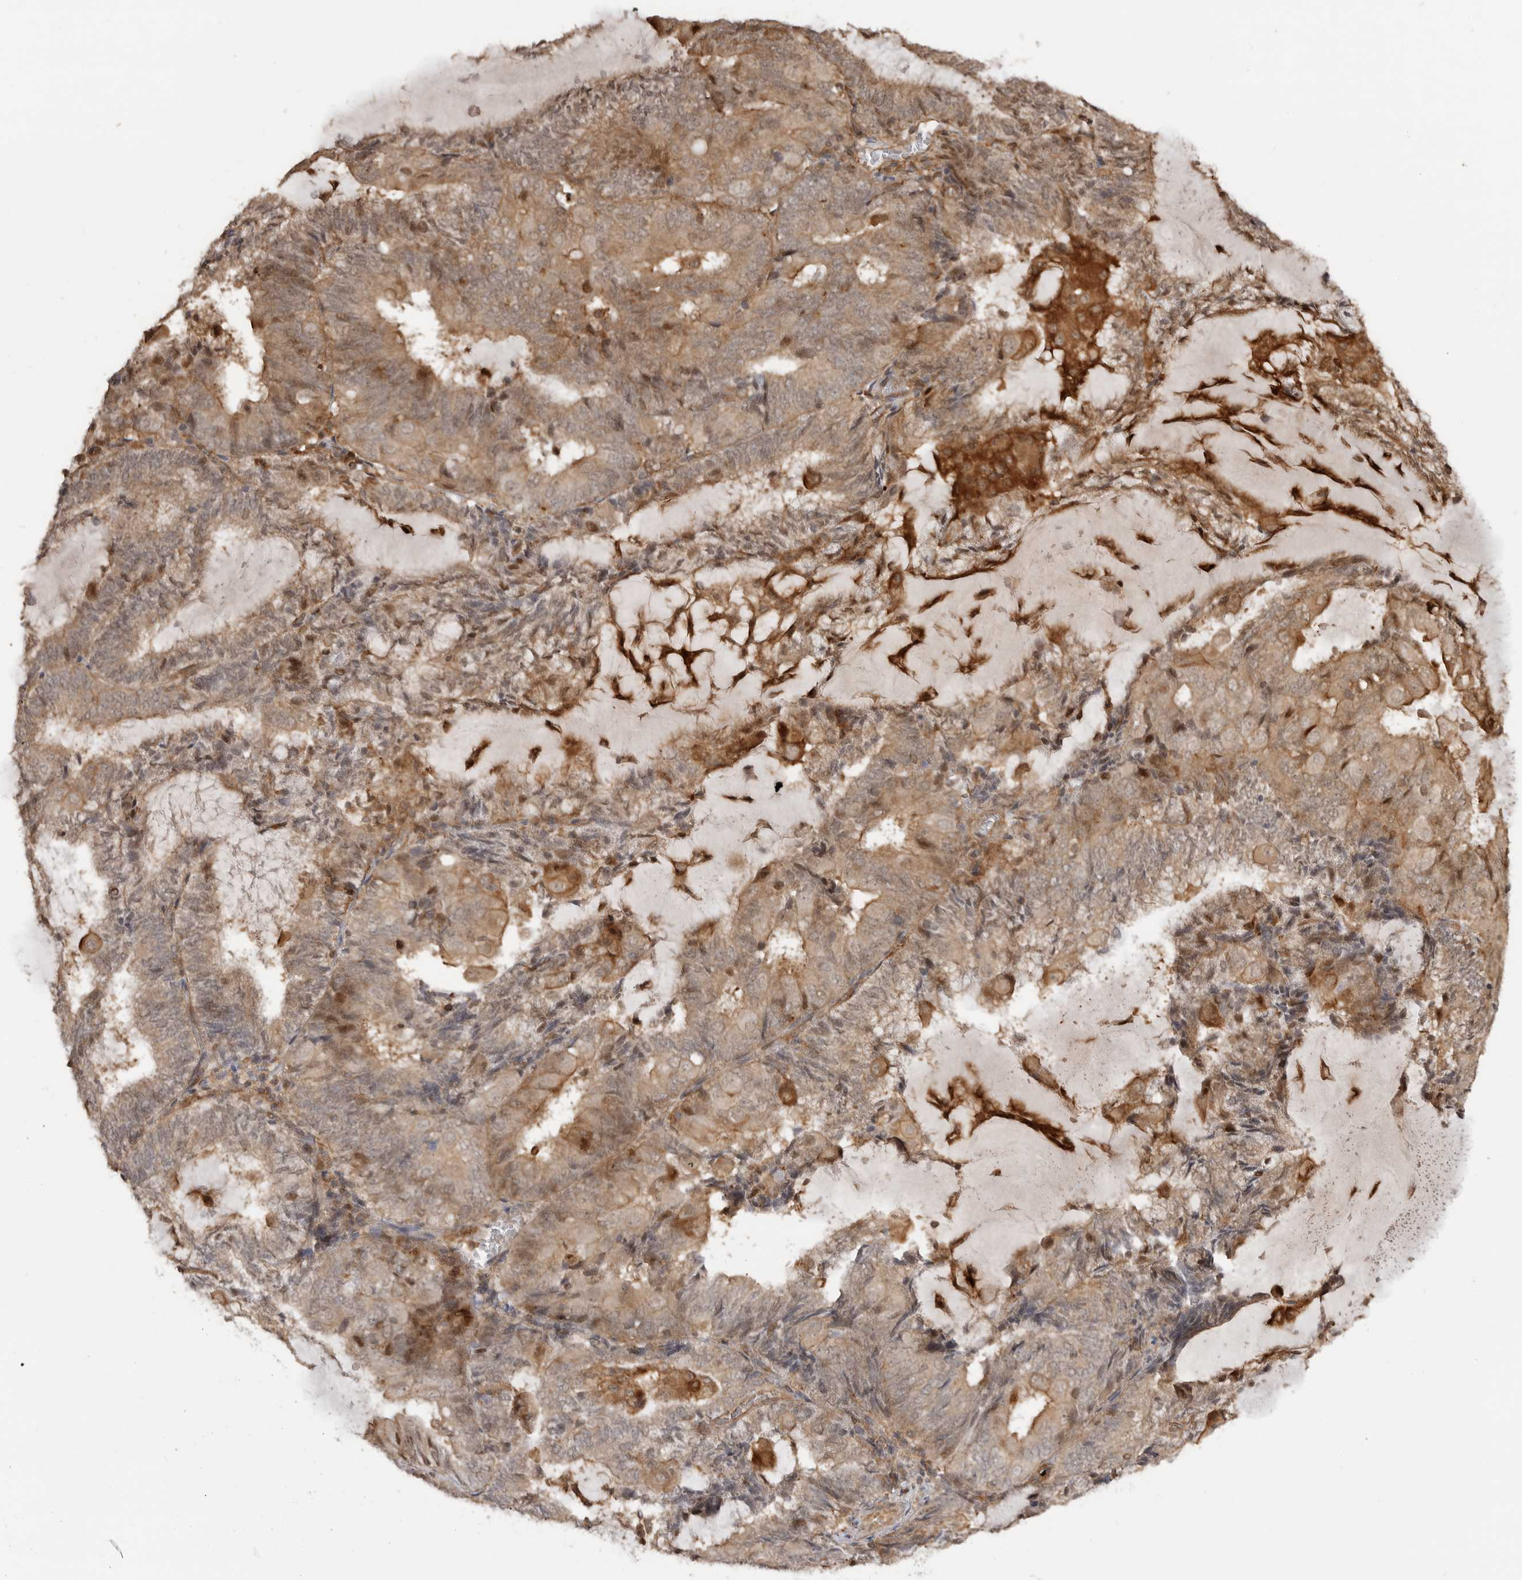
{"staining": {"intensity": "moderate", "quantity": ">75%", "location": "cytoplasmic/membranous"}, "tissue": "endometrial cancer", "cell_type": "Tumor cells", "image_type": "cancer", "snomed": [{"axis": "morphology", "description": "Adenocarcinoma, NOS"}, {"axis": "topography", "description": "Endometrium"}], "caption": "A photomicrograph of endometrial cancer (adenocarcinoma) stained for a protein demonstrates moderate cytoplasmic/membranous brown staining in tumor cells. The protein of interest is shown in brown color, while the nuclei are stained blue.", "gene": "ADPRS", "patient": {"sex": "female", "age": 81}}